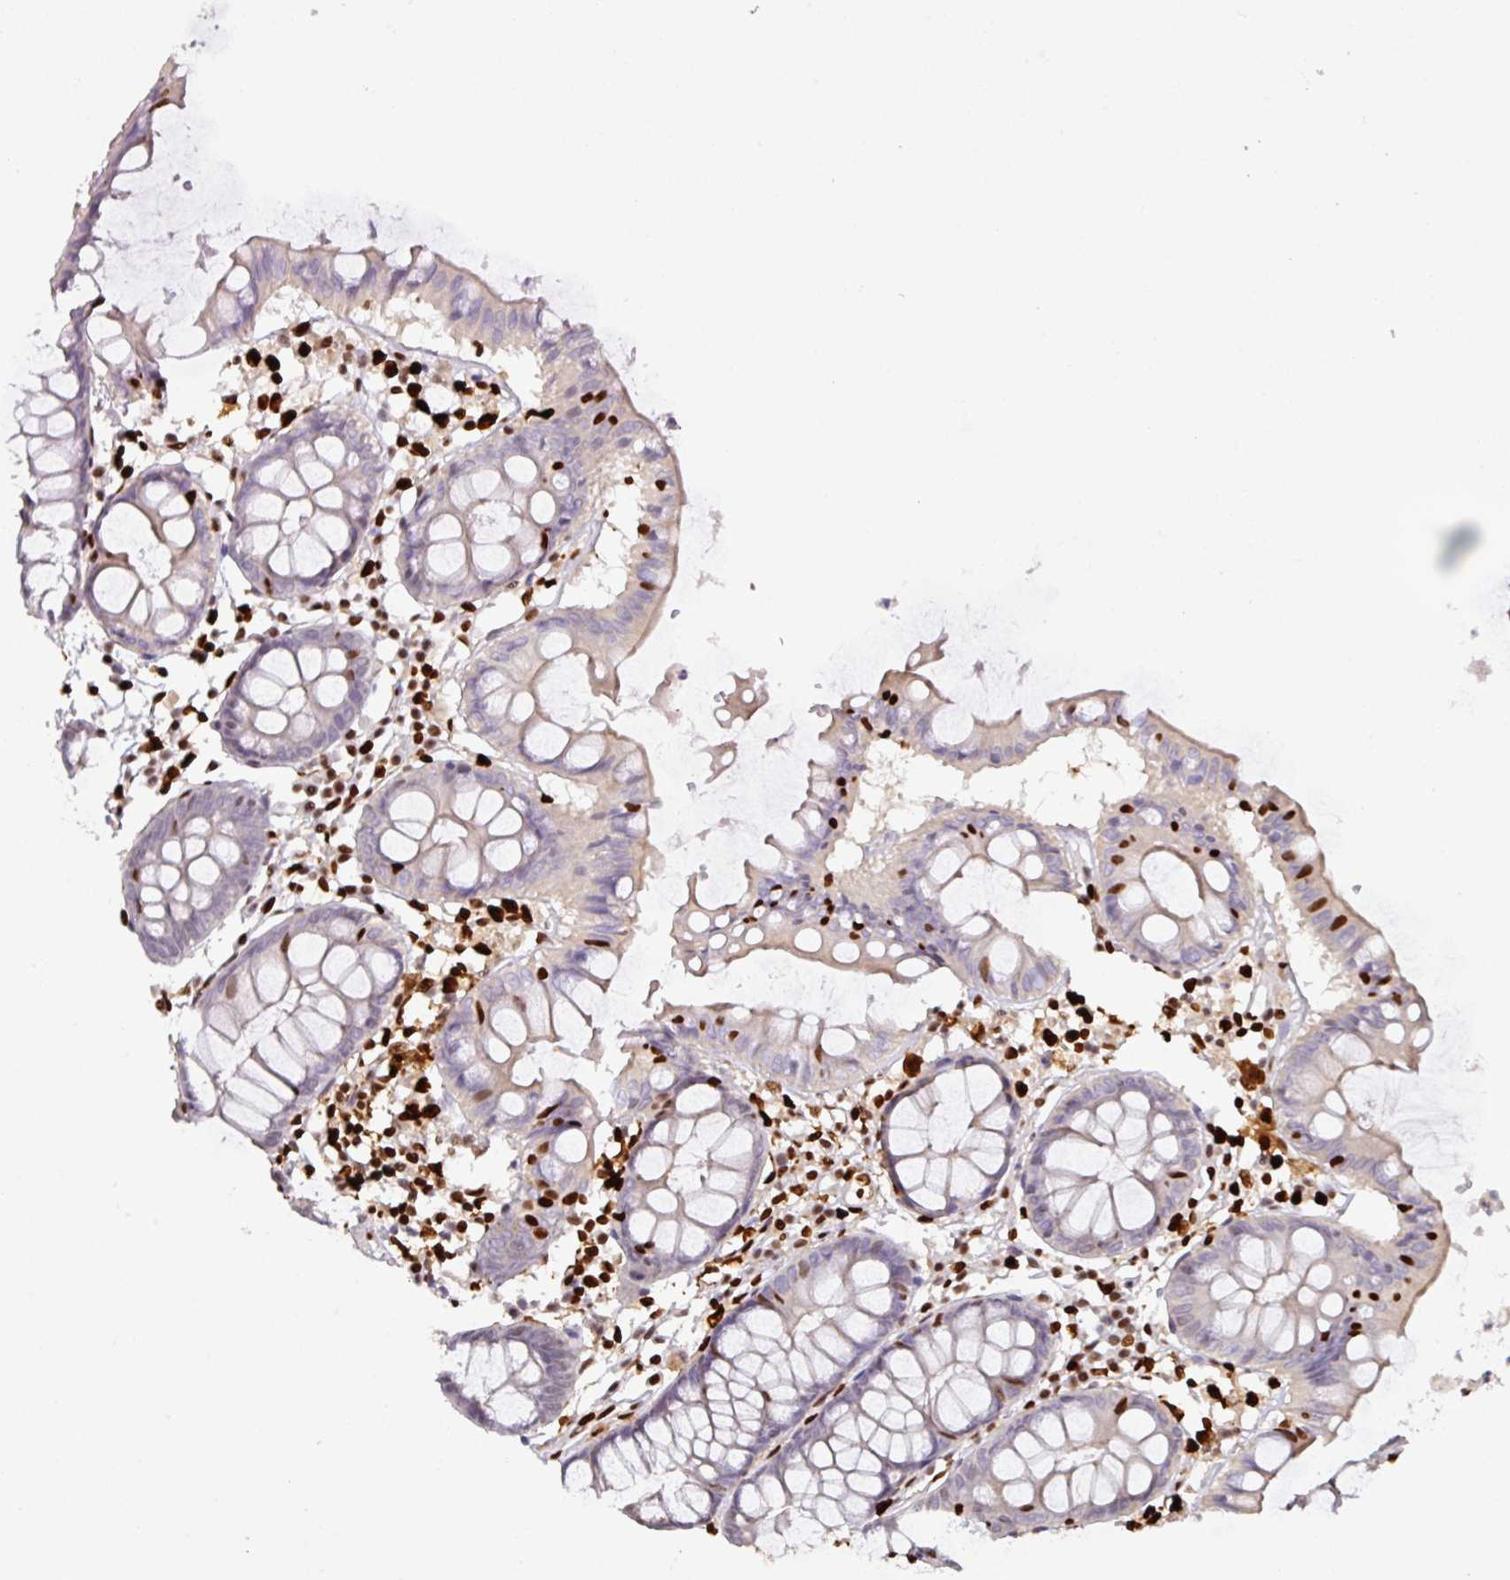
{"staining": {"intensity": "strong", "quantity": ">75%", "location": "nuclear"}, "tissue": "colon", "cell_type": "Endothelial cells", "image_type": "normal", "snomed": [{"axis": "morphology", "description": "Normal tissue, NOS"}, {"axis": "topography", "description": "Colon"}], "caption": "Approximately >75% of endothelial cells in unremarkable human colon demonstrate strong nuclear protein expression as visualized by brown immunohistochemical staining.", "gene": "SAMHD1", "patient": {"sex": "female", "age": 84}}